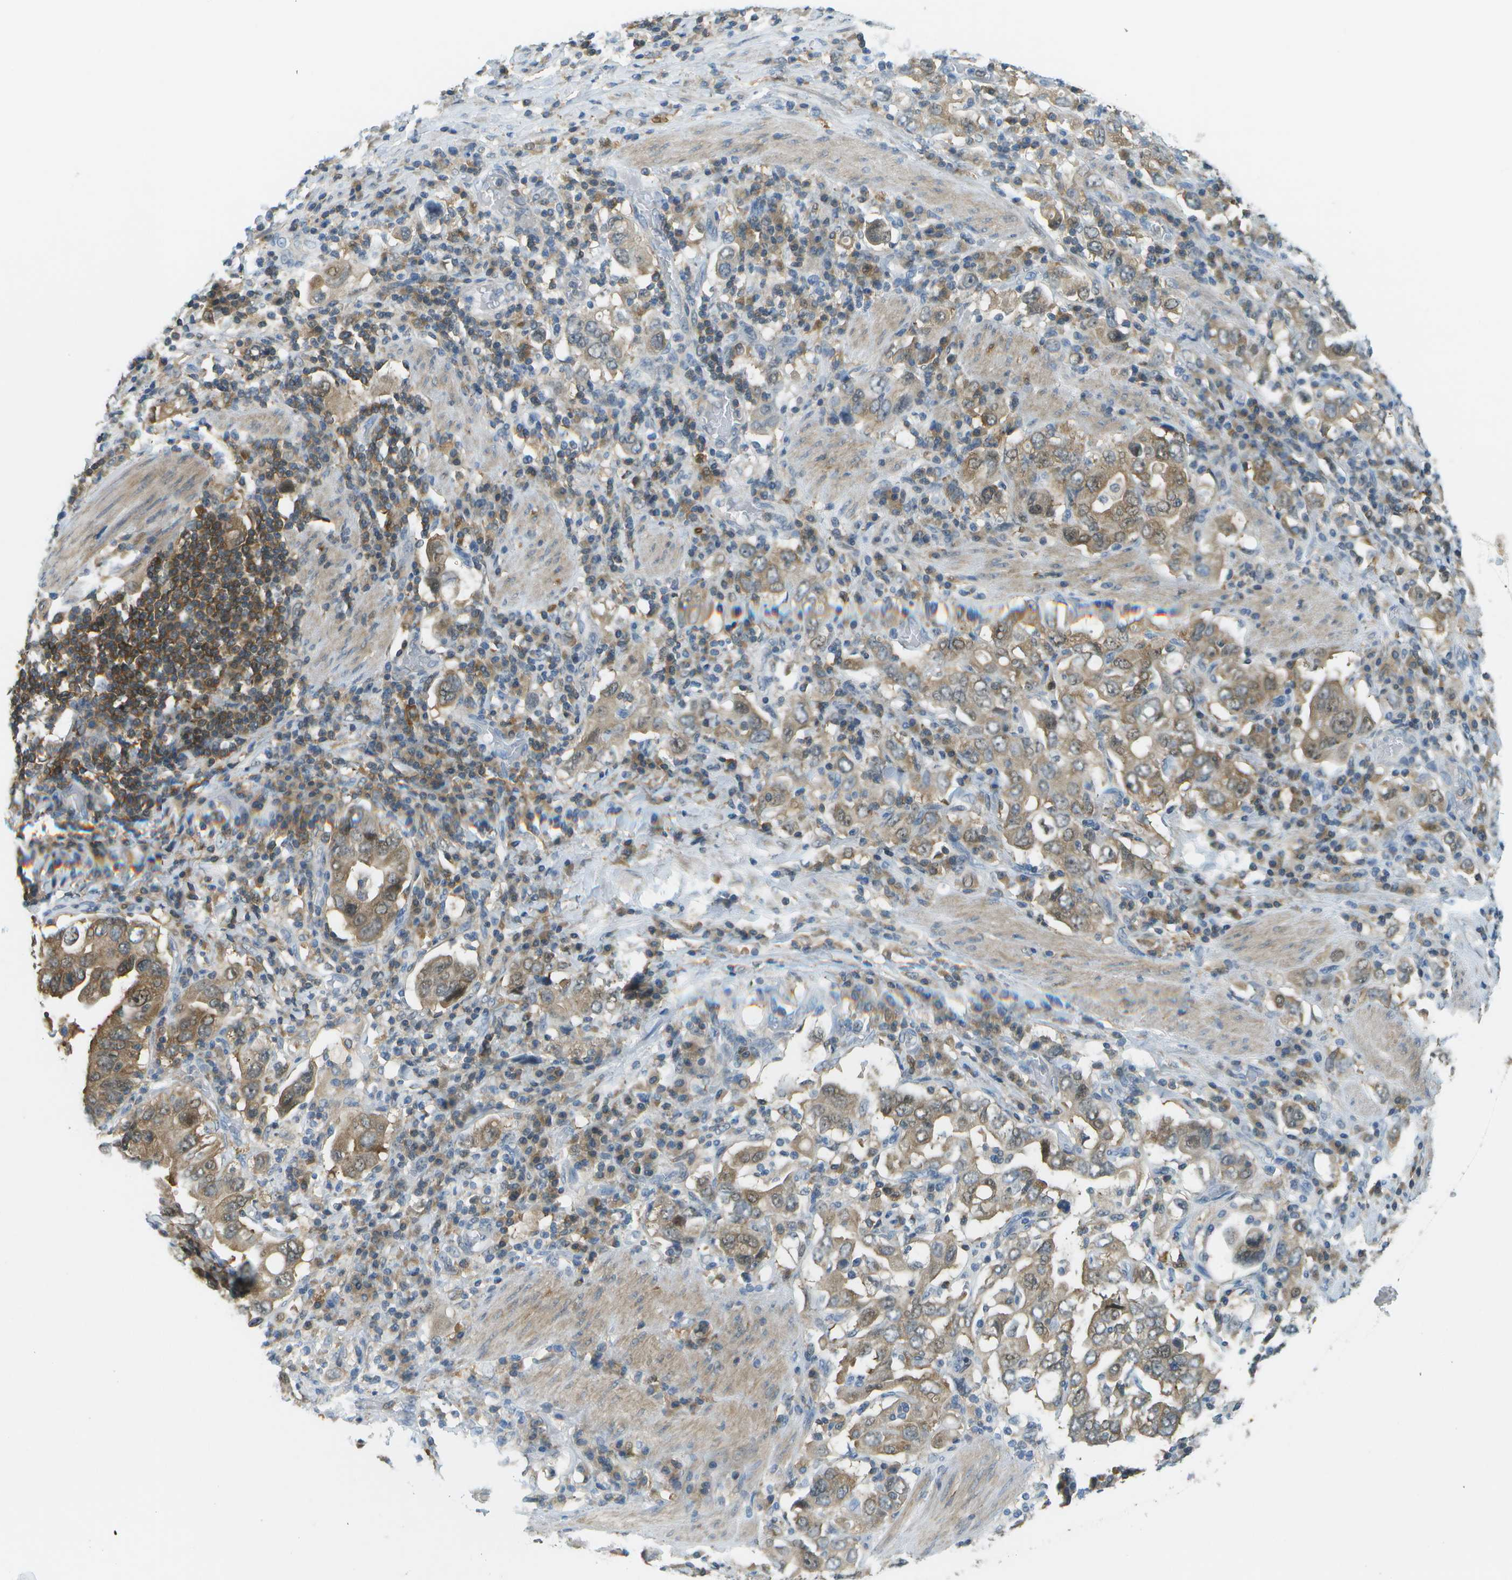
{"staining": {"intensity": "moderate", "quantity": ">75%", "location": "cytoplasmic/membranous"}, "tissue": "stomach cancer", "cell_type": "Tumor cells", "image_type": "cancer", "snomed": [{"axis": "morphology", "description": "Adenocarcinoma, NOS"}, {"axis": "topography", "description": "Stomach, upper"}], "caption": "IHC micrograph of neoplastic tissue: human adenocarcinoma (stomach) stained using immunohistochemistry (IHC) demonstrates medium levels of moderate protein expression localized specifically in the cytoplasmic/membranous of tumor cells, appearing as a cytoplasmic/membranous brown color.", "gene": "CDH23", "patient": {"sex": "male", "age": 62}}